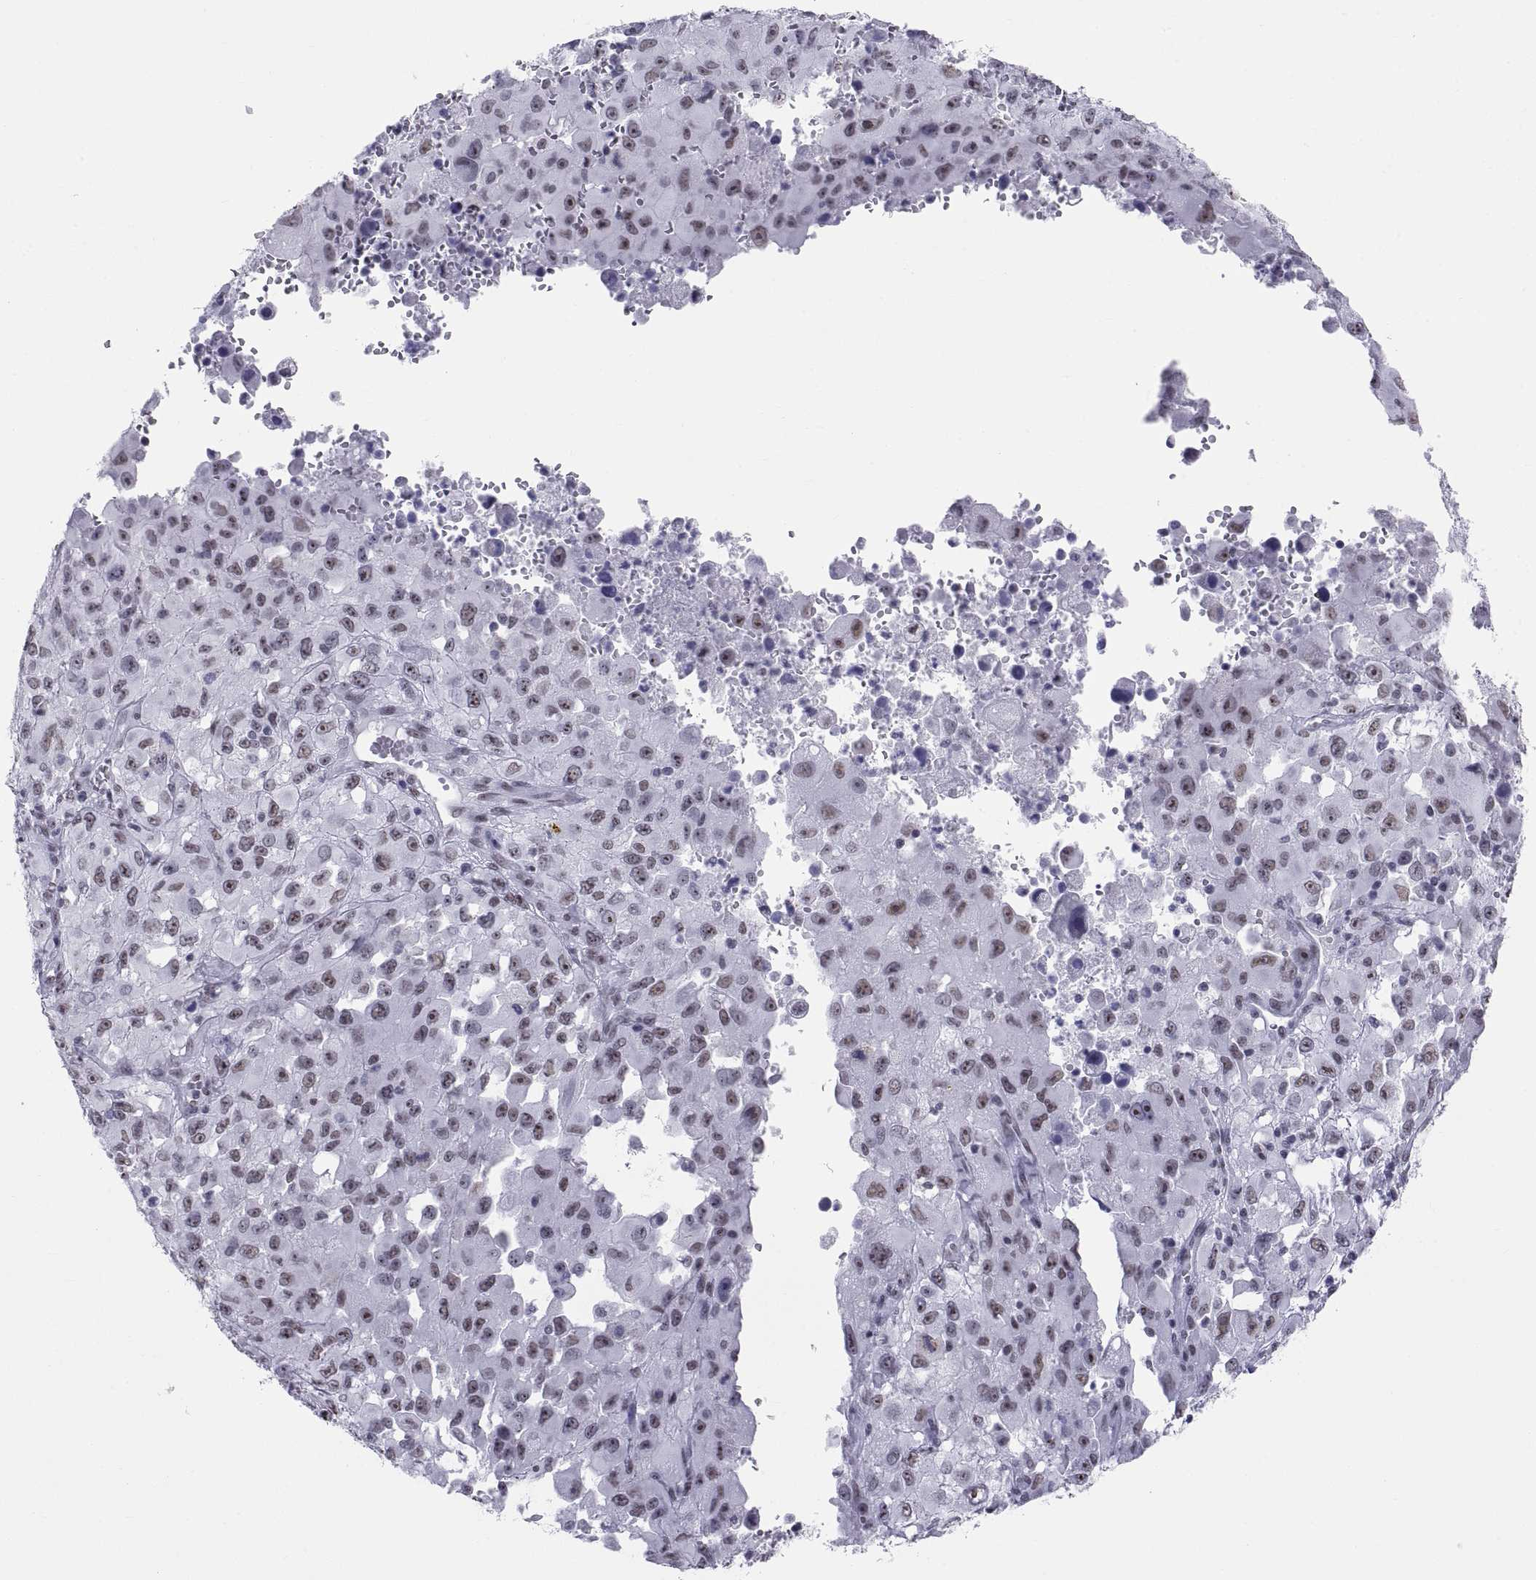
{"staining": {"intensity": "moderate", "quantity": "<25%", "location": "nuclear"}, "tissue": "melanoma", "cell_type": "Tumor cells", "image_type": "cancer", "snomed": [{"axis": "morphology", "description": "Malignant melanoma, Metastatic site"}, {"axis": "topography", "description": "Soft tissue"}], "caption": "This photomicrograph shows immunohistochemistry staining of melanoma, with low moderate nuclear positivity in about <25% of tumor cells.", "gene": "NEUROD6", "patient": {"sex": "male", "age": 50}}